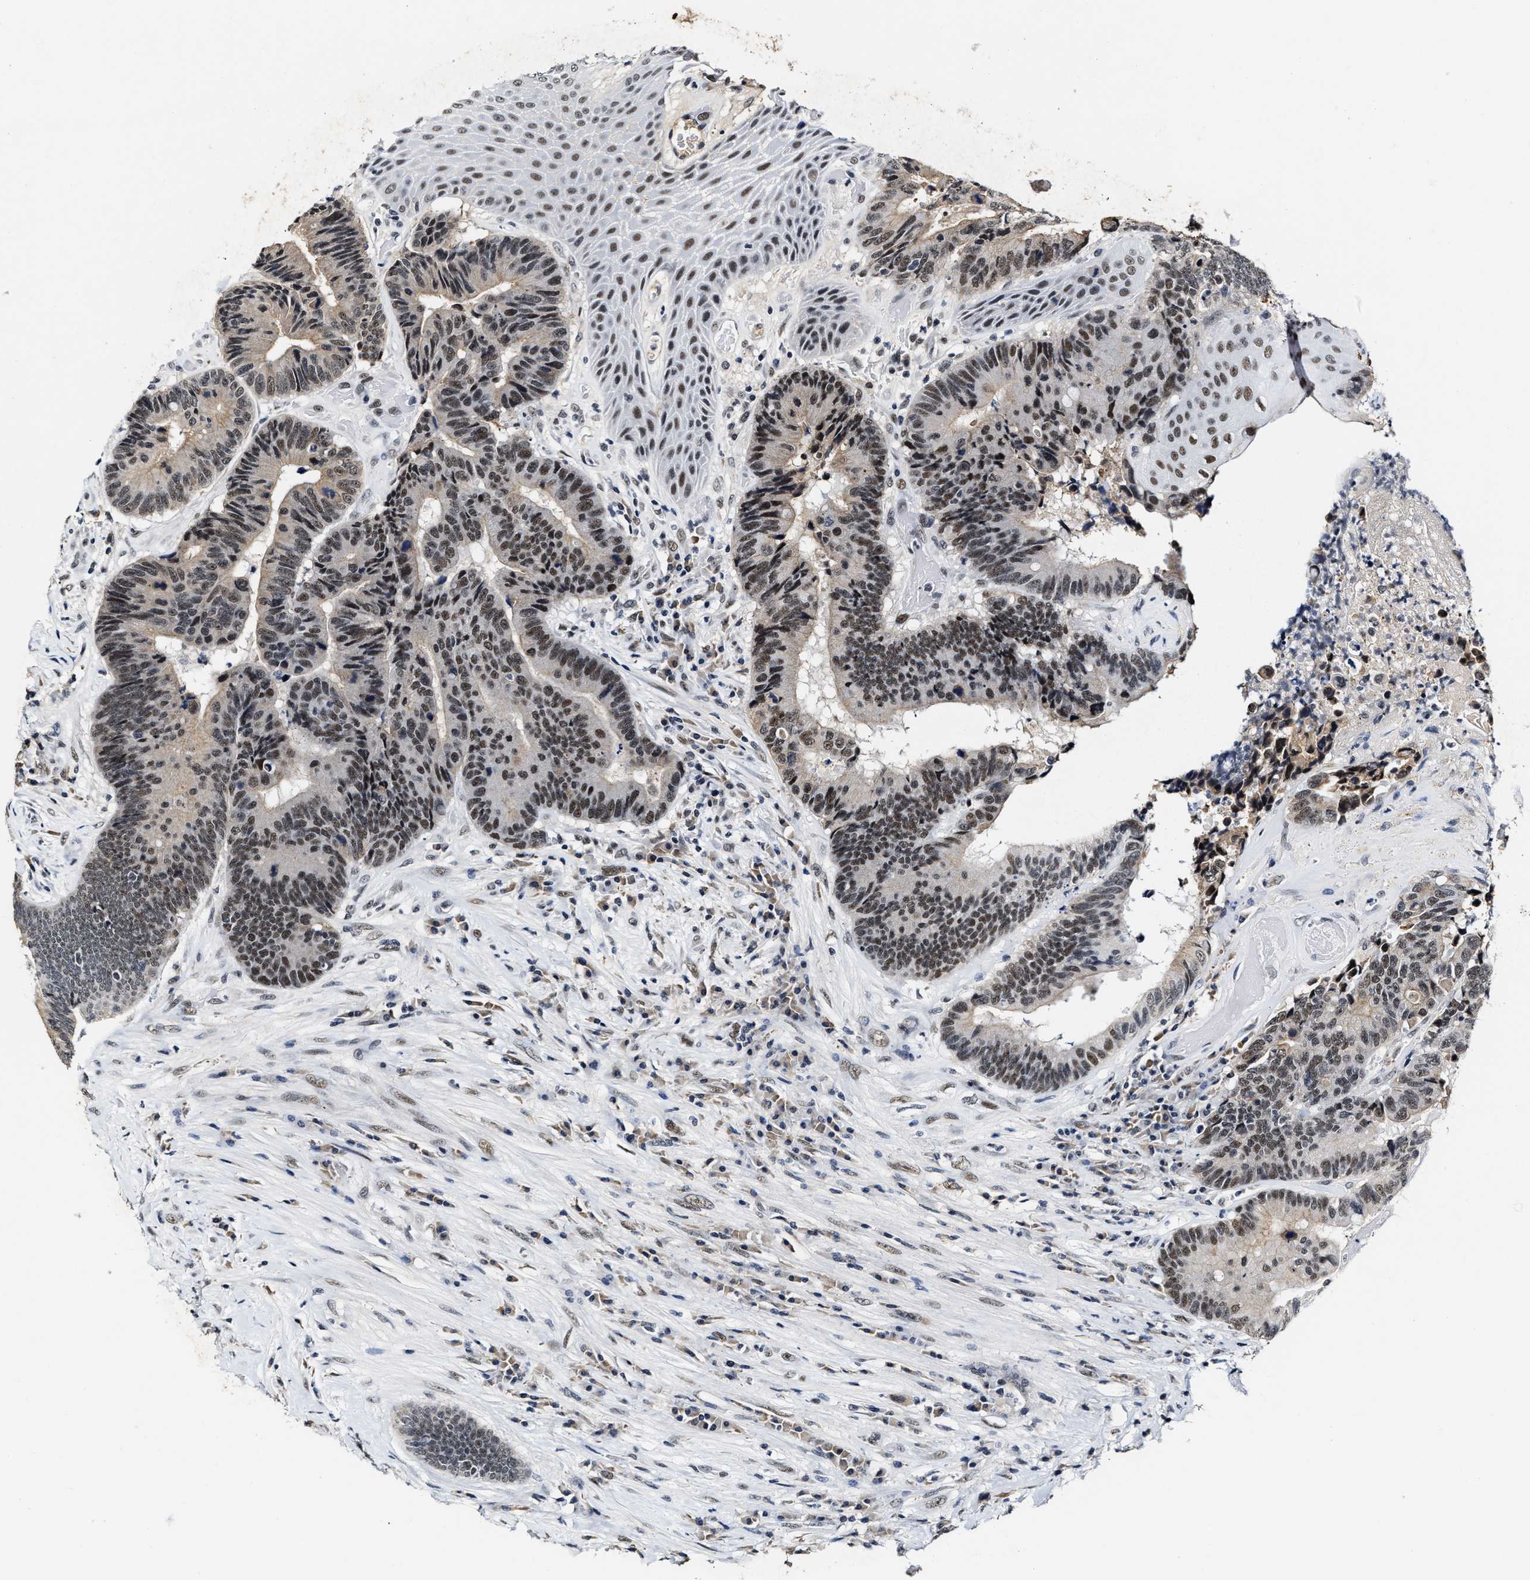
{"staining": {"intensity": "moderate", "quantity": ">75%", "location": "nuclear"}, "tissue": "colorectal cancer", "cell_type": "Tumor cells", "image_type": "cancer", "snomed": [{"axis": "morphology", "description": "Adenocarcinoma, NOS"}, {"axis": "topography", "description": "Rectum"}, {"axis": "topography", "description": "Anal"}], "caption": "Tumor cells display medium levels of moderate nuclear staining in approximately >75% of cells in human colorectal adenocarcinoma.", "gene": "INIP", "patient": {"sex": "female", "age": 89}}